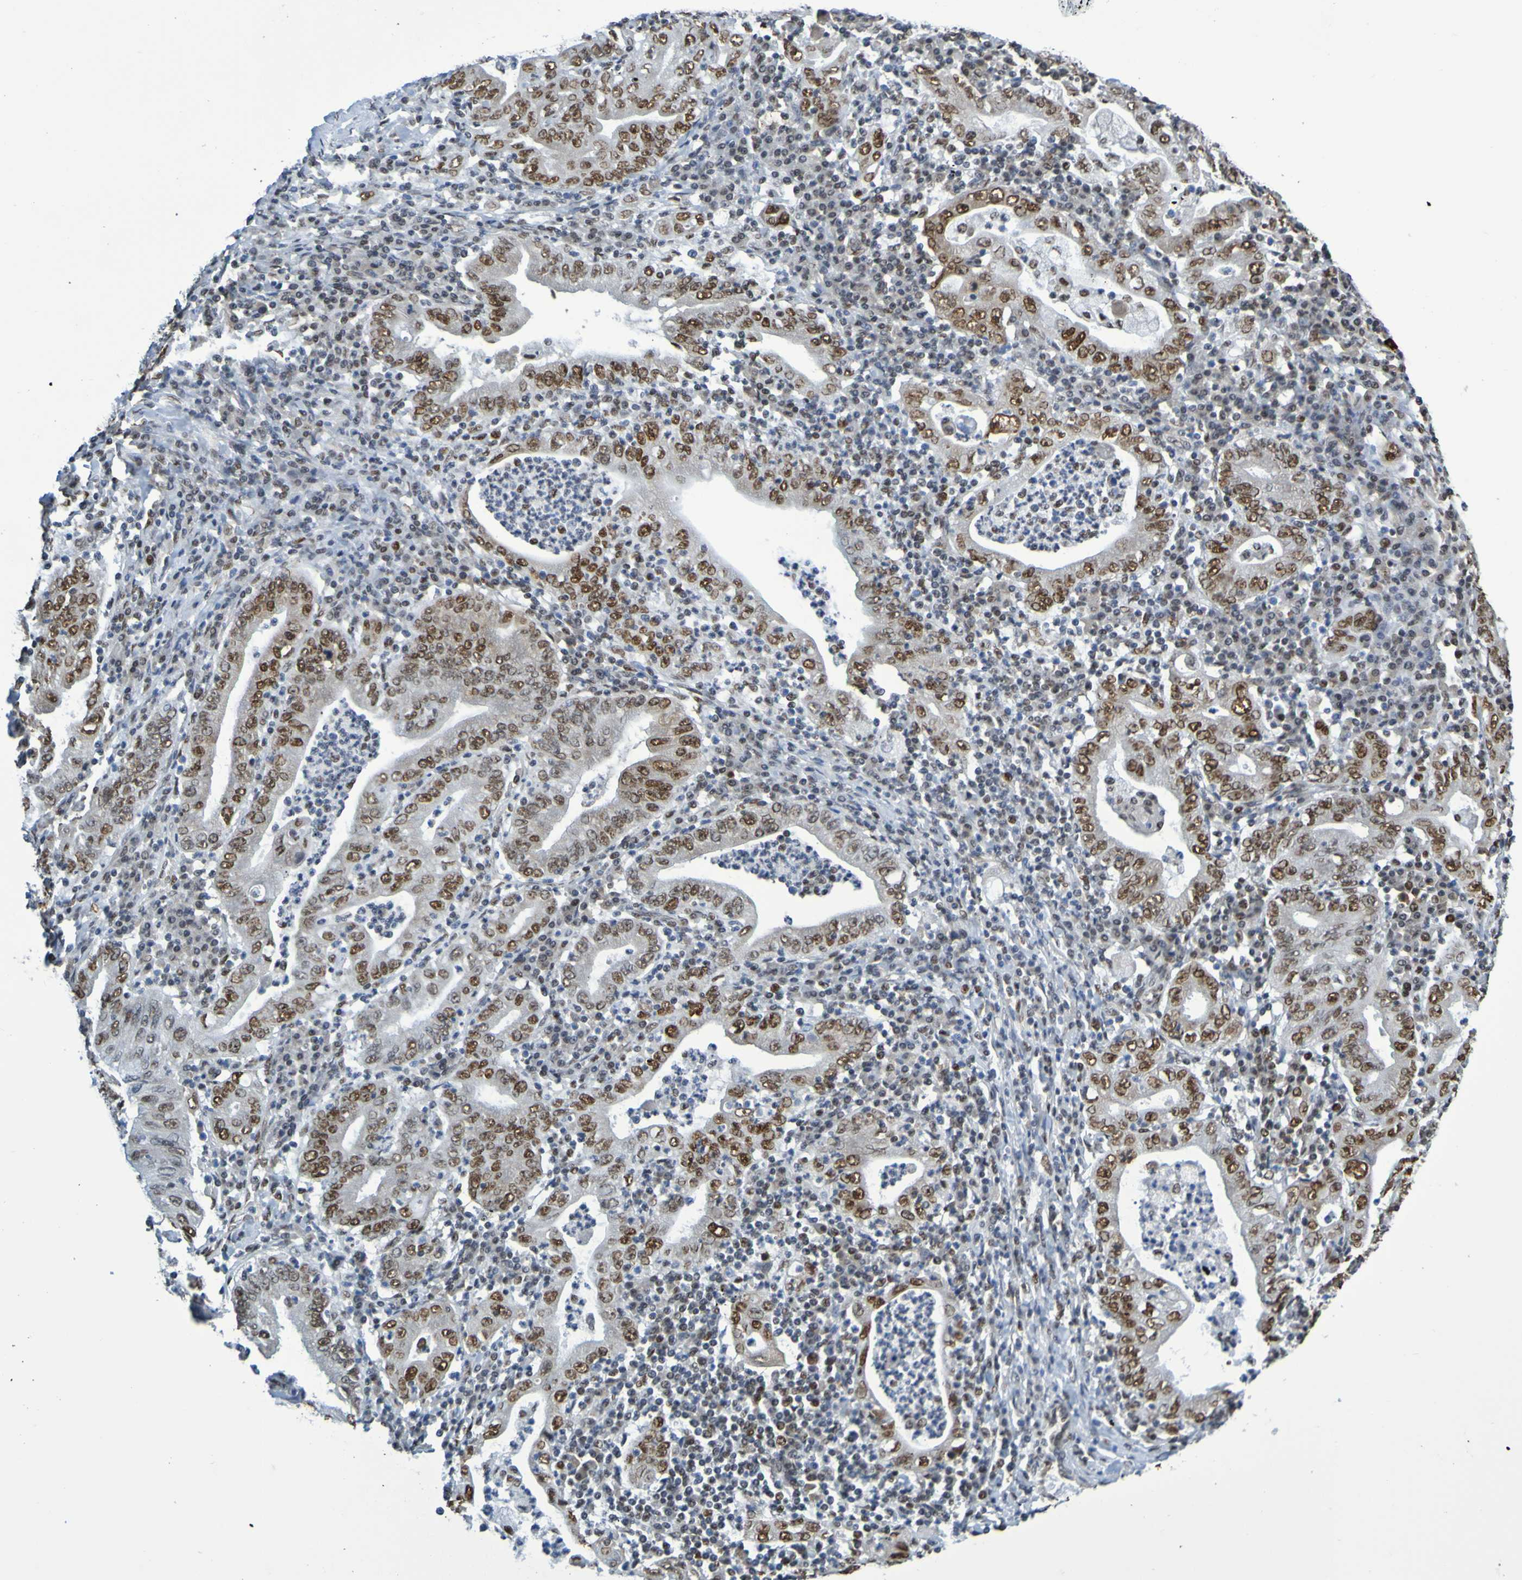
{"staining": {"intensity": "strong", "quantity": ">75%", "location": "nuclear"}, "tissue": "stomach cancer", "cell_type": "Tumor cells", "image_type": "cancer", "snomed": [{"axis": "morphology", "description": "Normal tissue, NOS"}, {"axis": "morphology", "description": "Adenocarcinoma, NOS"}, {"axis": "topography", "description": "Esophagus"}, {"axis": "topography", "description": "Stomach, upper"}, {"axis": "topography", "description": "Peripheral nerve tissue"}], "caption": "Immunohistochemical staining of human stomach cancer (adenocarcinoma) exhibits strong nuclear protein positivity in approximately >75% of tumor cells.", "gene": "HDAC2", "patient": {"sex": "male", "age": 62}}